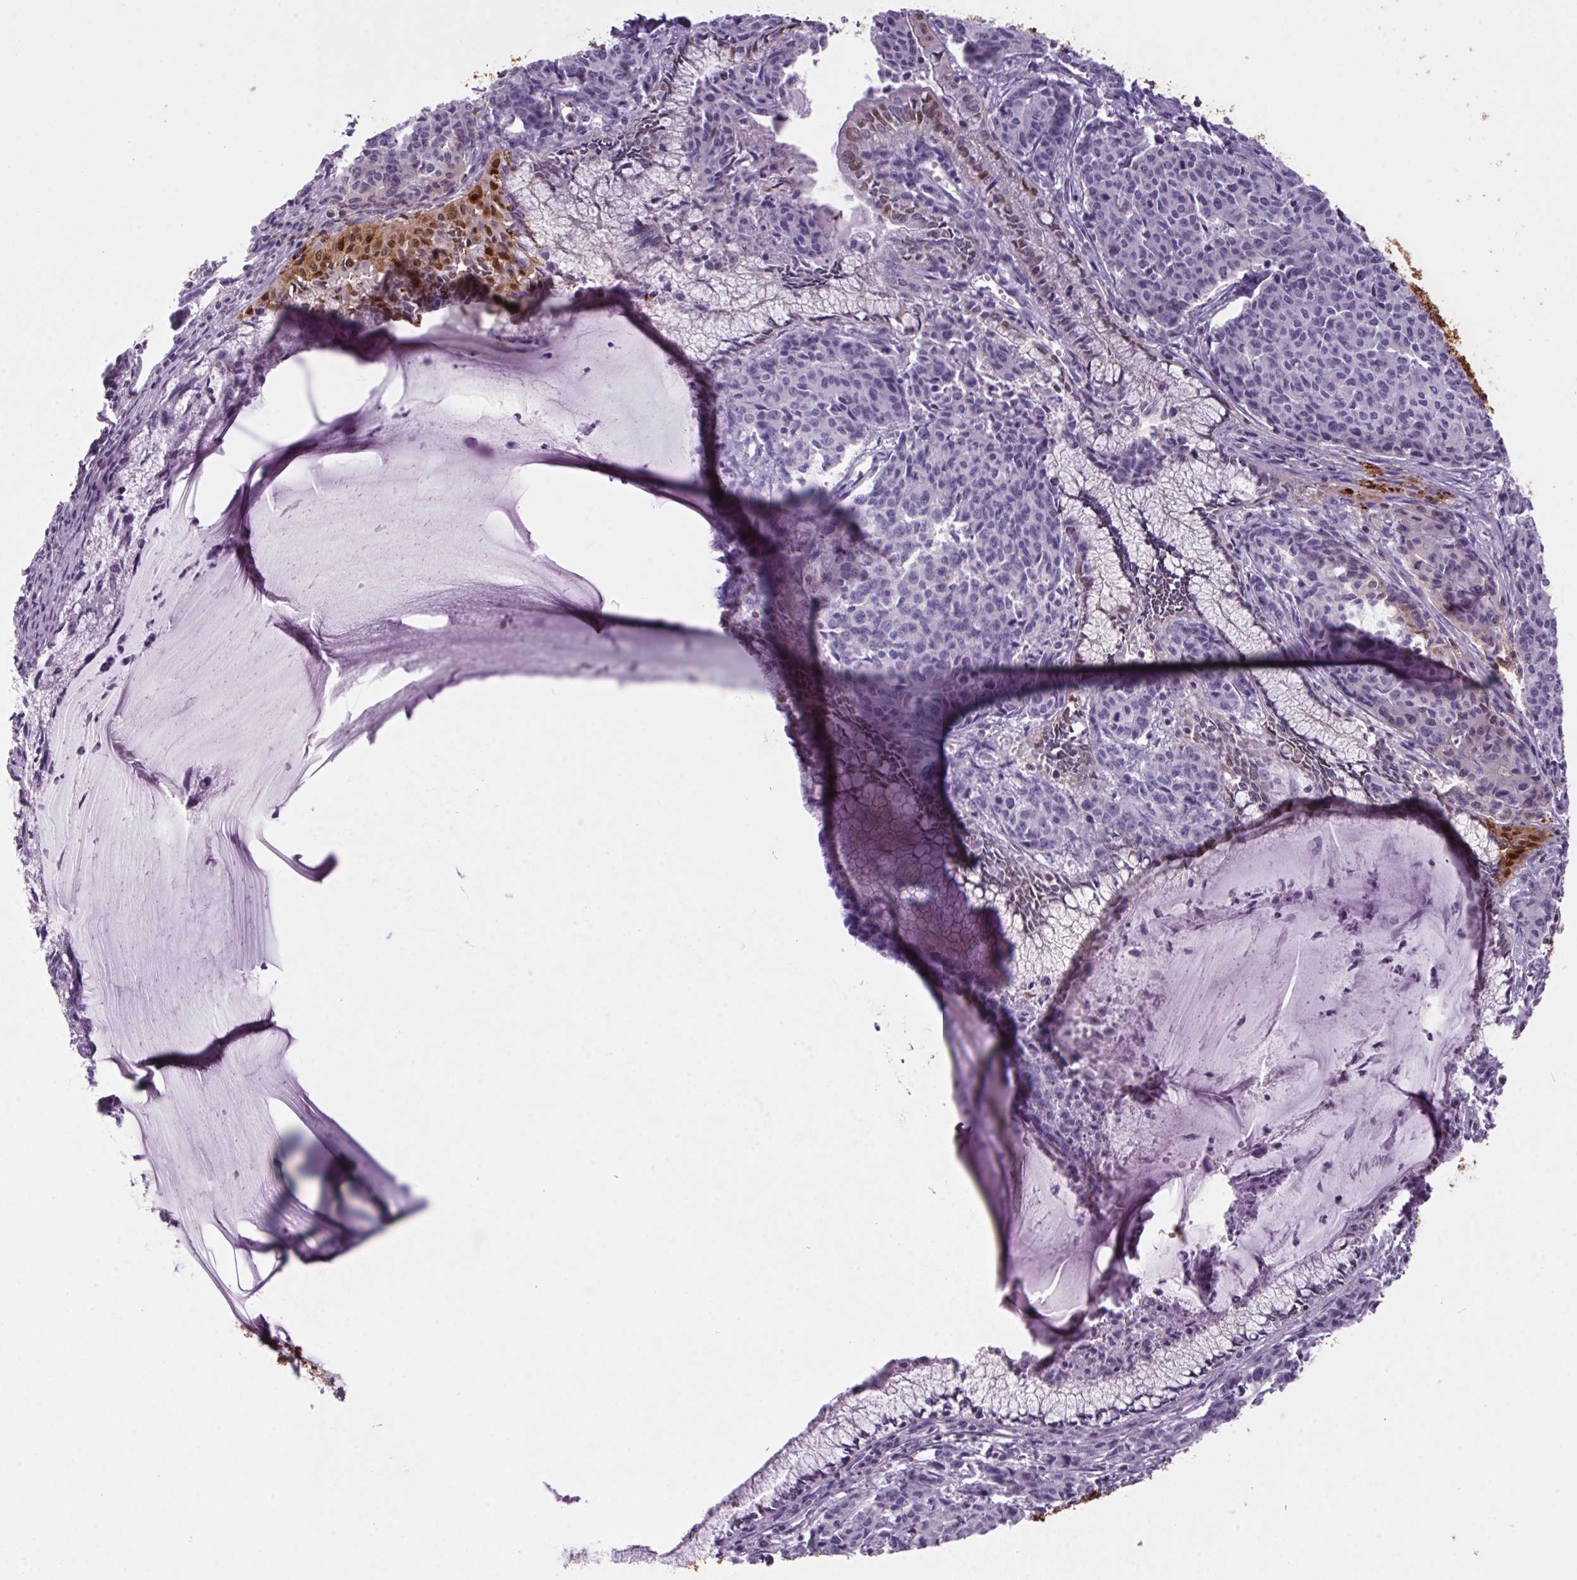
{"staining": {"intensity": "negative", "quantity": "none", "location": "none"}, "tissue": "cervical cancer", "cell_type": "Tumor cells", "image_type": "cancer", "snomed": [{"axis": "morphology", "description": "Squamous cell carcinoma, NOS"}, {"axis": "topography", "description": "Cervix"}], "caption": "An immunohistochemistry (IHC) histopathology image of cervical cancer is shown. There is no staining in tumor cells of cervical cancer. The staining is performed using DAB (3,3'-diaminobenzidine) brown chromogen with nuclei counter-stained in using hematoxylin.", "gene": "S100A2", "patient": {"sex": "female", "age": 28}}